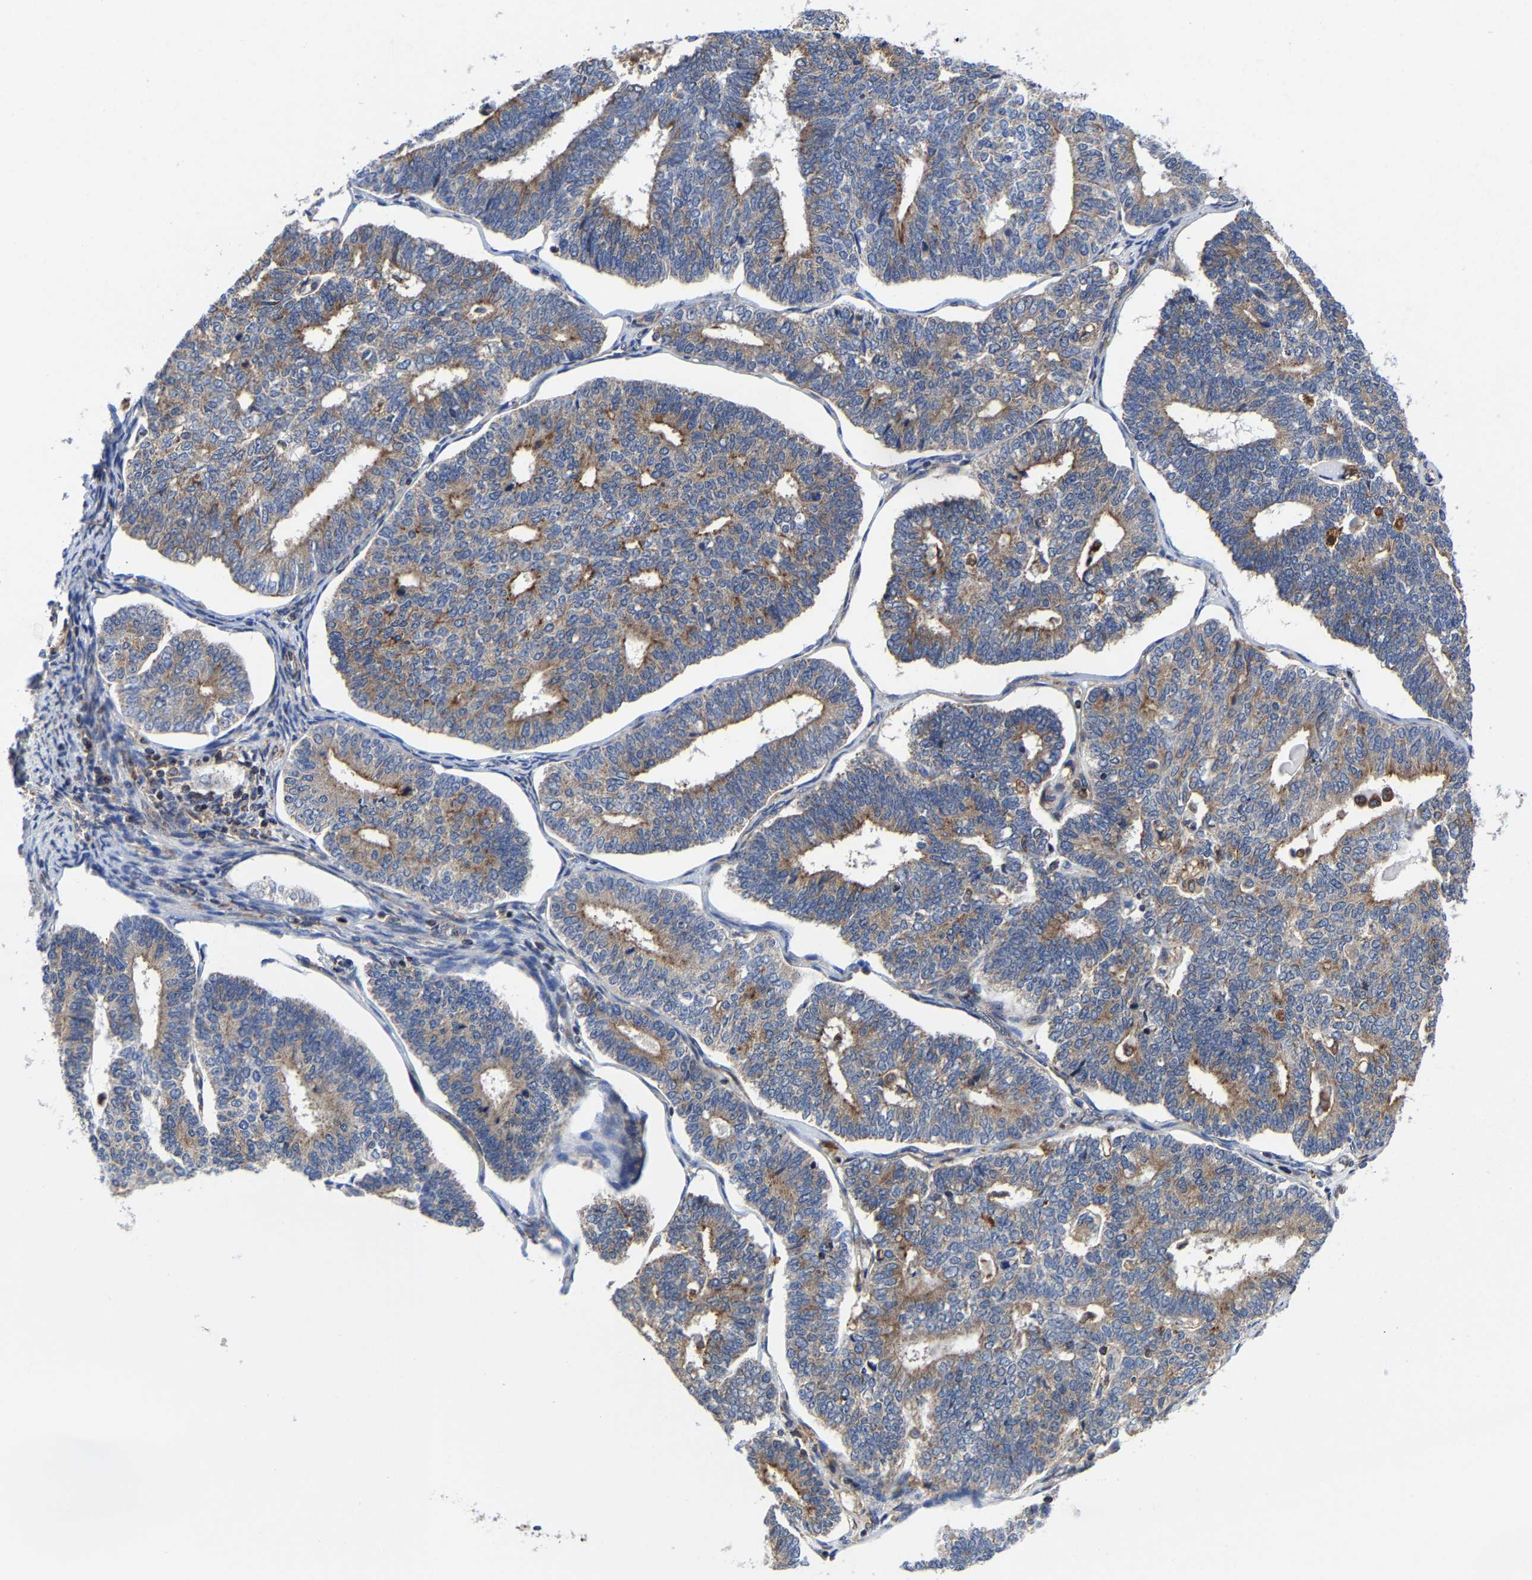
{"staining": {"intensity": "moderate", "quantity": ">75%", "location": "cytoplasmic/membranous"}, "tissue": "endometrial cancer", "cell_type": "Tumor cells", "image_type": "cancer", "snomed": [{"axis": "morphology", "description": "Adenocarcinoma, NOS"}, {"axis": "topography", "description": "Endometrium"}], "caption": "A brown stain shows moderate cytoplasmic/membranous expression of a protein in endometrial cancer tumor cells.", "gene": "PFKFB3", "patient": {"sex": "female", "age": 70}}